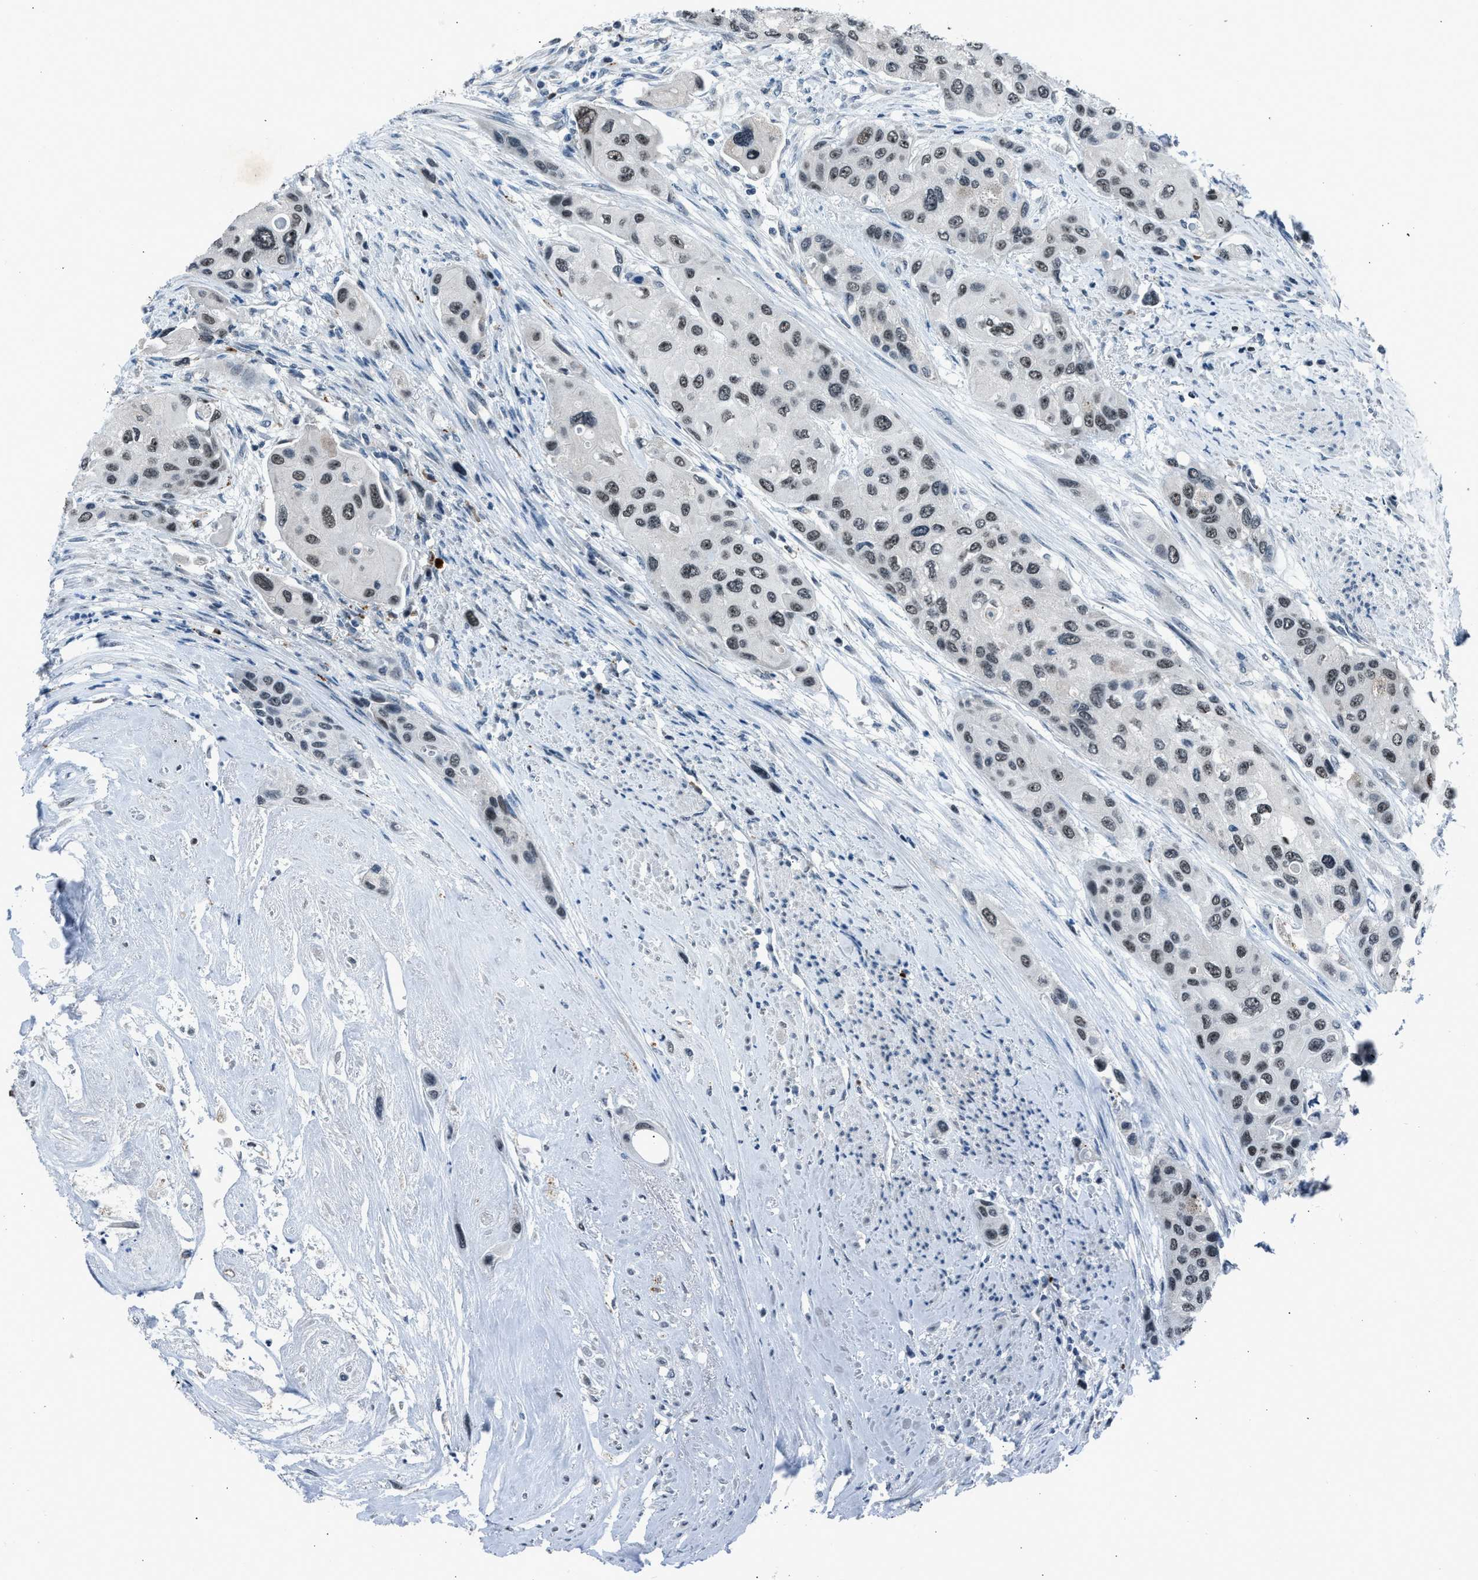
{"staining": {"intensity": "moderate", "quantity": ">75%", "location": "nuclear"}, "tissue": "urothelial cancer", "cell_type": "Tumor cells", "image_type": "cancer", "snomed": [{"axis": "morphology", "description": "Urothelial carcinoma, High grade"}, {"axis": "topography", "description": "Urinary bladder"}], "caption": "Immunohistochemistry (IHC) of human urothelial carcinoma (high-grade) shows medium levels of moderate nuclear staining in approximately >75% of tumor cells.", "gene": "ADCY1", "patient": {"sex": "female", "age": 56}}